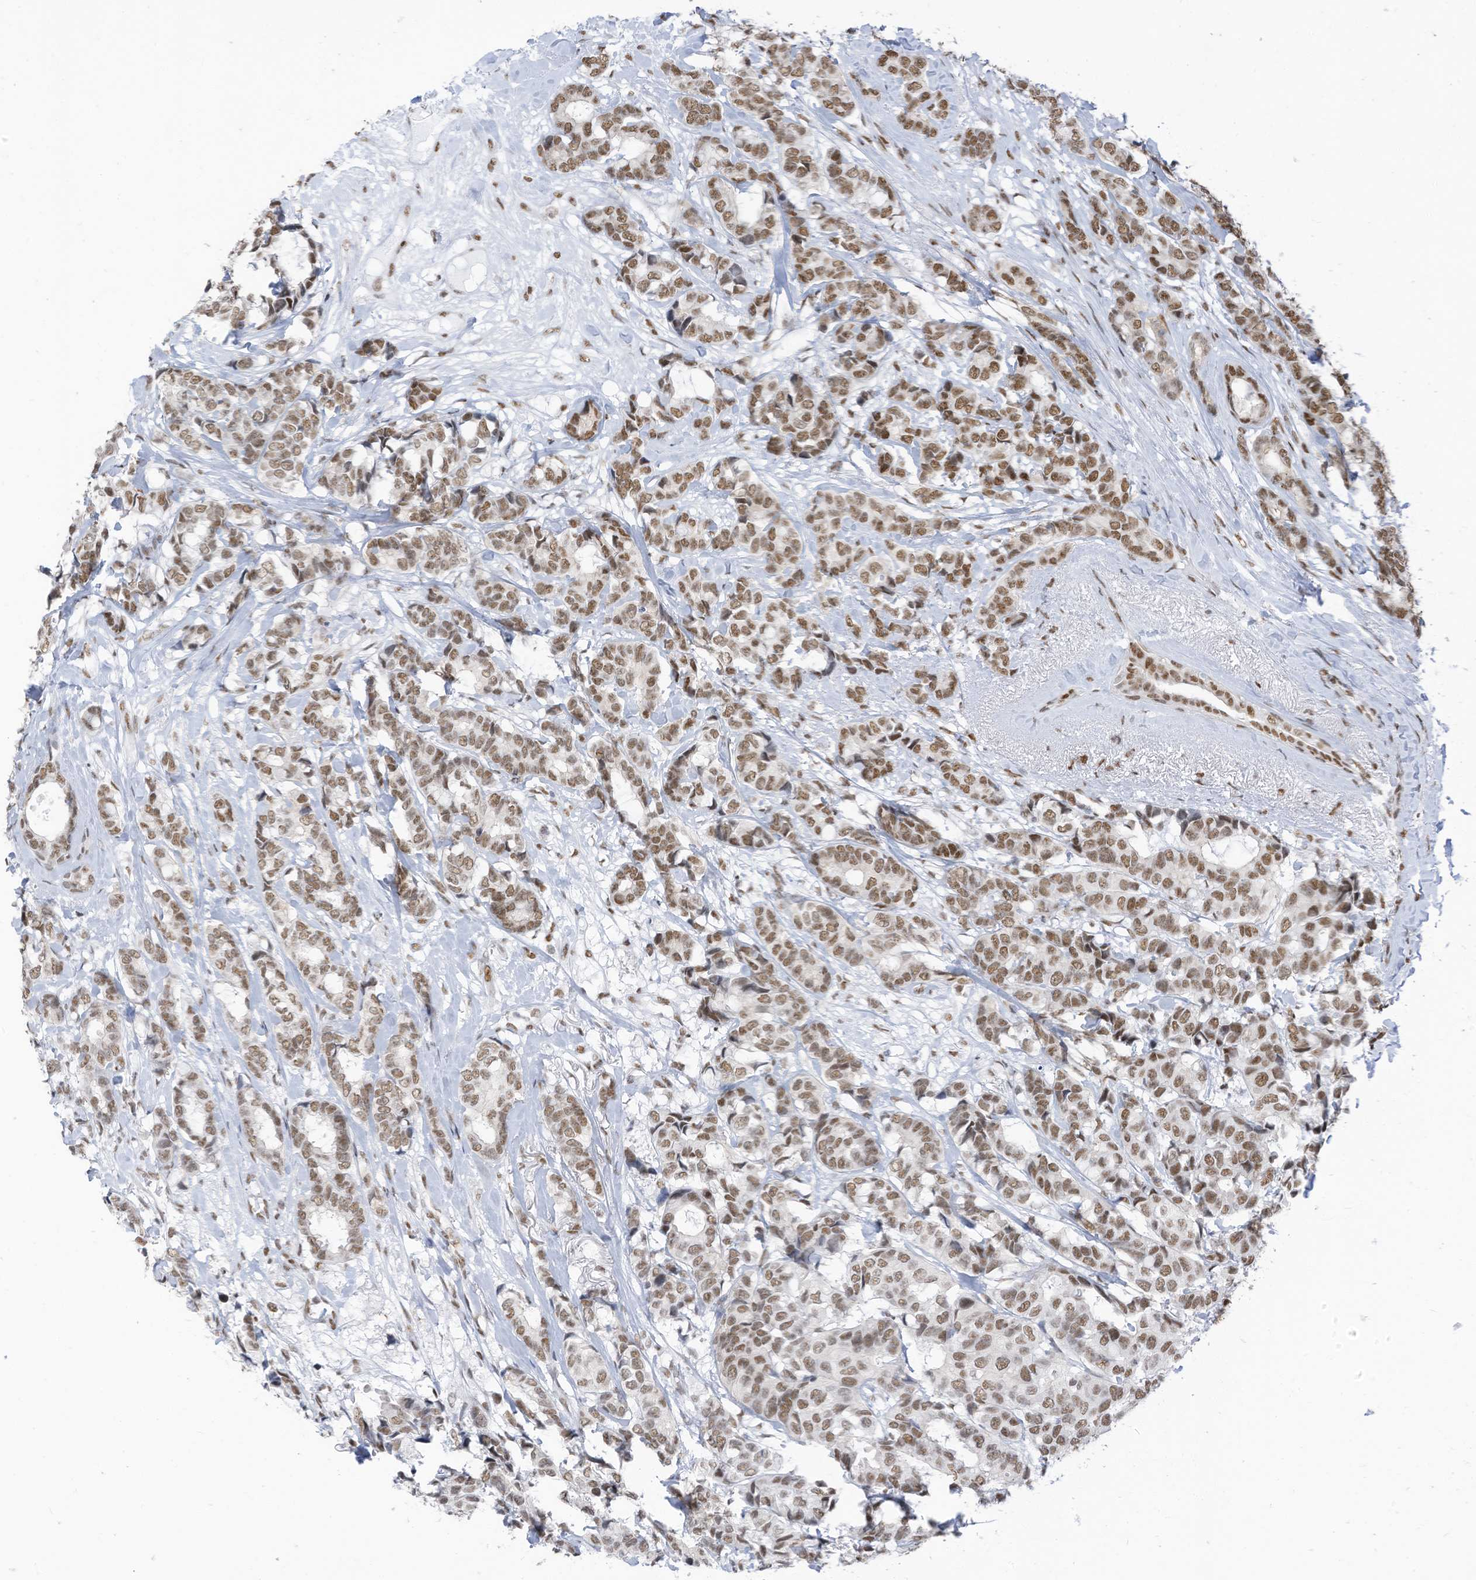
{"staining": {"intensity": "moderate", "quantity": ">75%", "location": "nuclear"}, "tissue": "breast cancer", "cell_type": "Tumor cells", "image_type": "cancer", "snomed": [{"axis": "morphology", "description": "Duct carcinoma"}, {"axis": "topography", "description": "Breast"}], "caption": "There is medium levels of moderate nuclear positivity in tumor cells of intraductal carcinoma (breast), as demonstrated by immunohistochemical staining (brown color).", "gene": "KHSRP", "patient": {"sex": "female", "age": 87}}